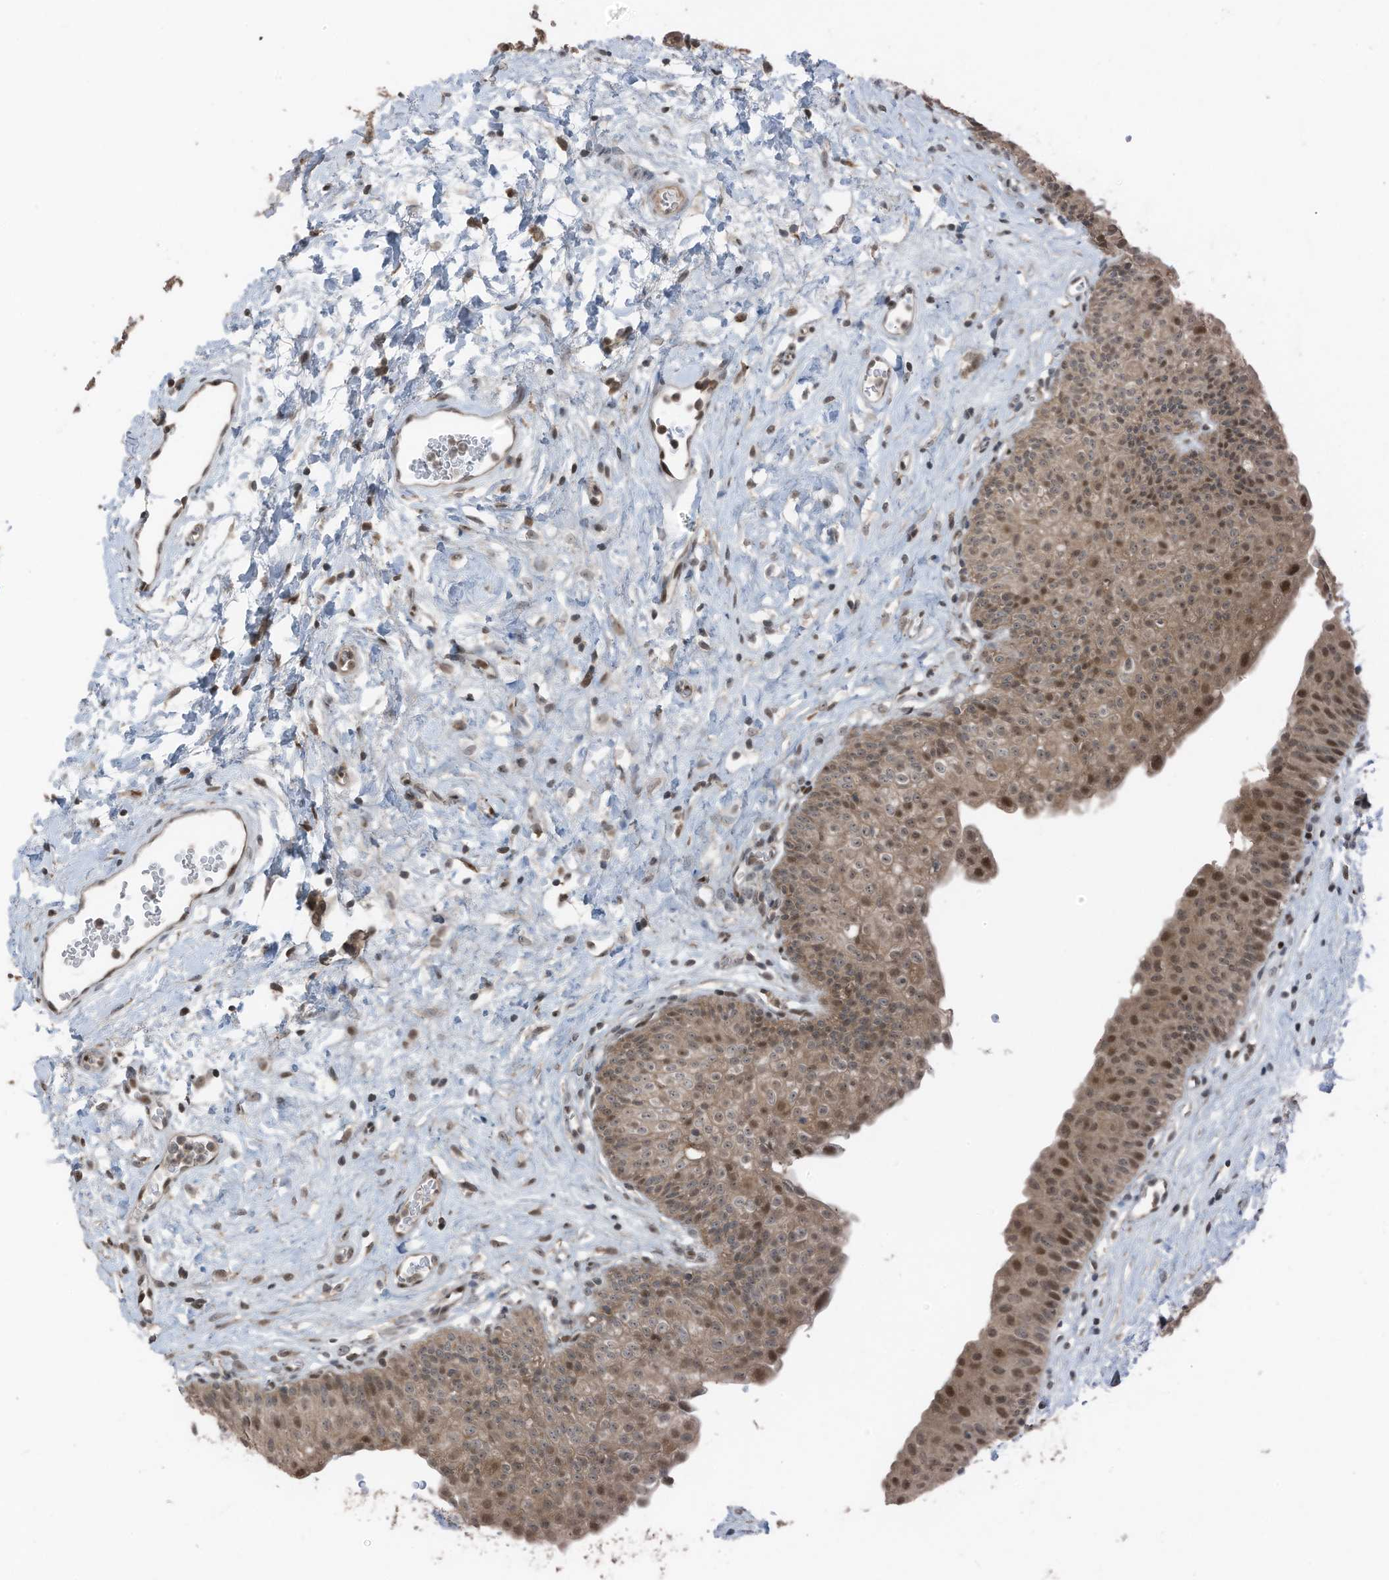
{"staining": {"intensity": "moderate", "quantity": "25%-75%", "location": "cytoplasmic/membranous,nuclear"}, "tissue": "urinary bladder", "cell_type": "Urothelial cells", "image_type": "normal", "snomed": [{"axis": "morphology", "description": "Normal tissue, NOS"}, {"axis": "topography", "description": "Urinary bladder"}], "caption": "Moderate cytoplasmic/membranous,nuclear protein expression is identified in about 25%-75% of urothelial cells in urinary bladder.", "gene": "TXNDC9", "patient": {"sex": "male", "age": 51}}